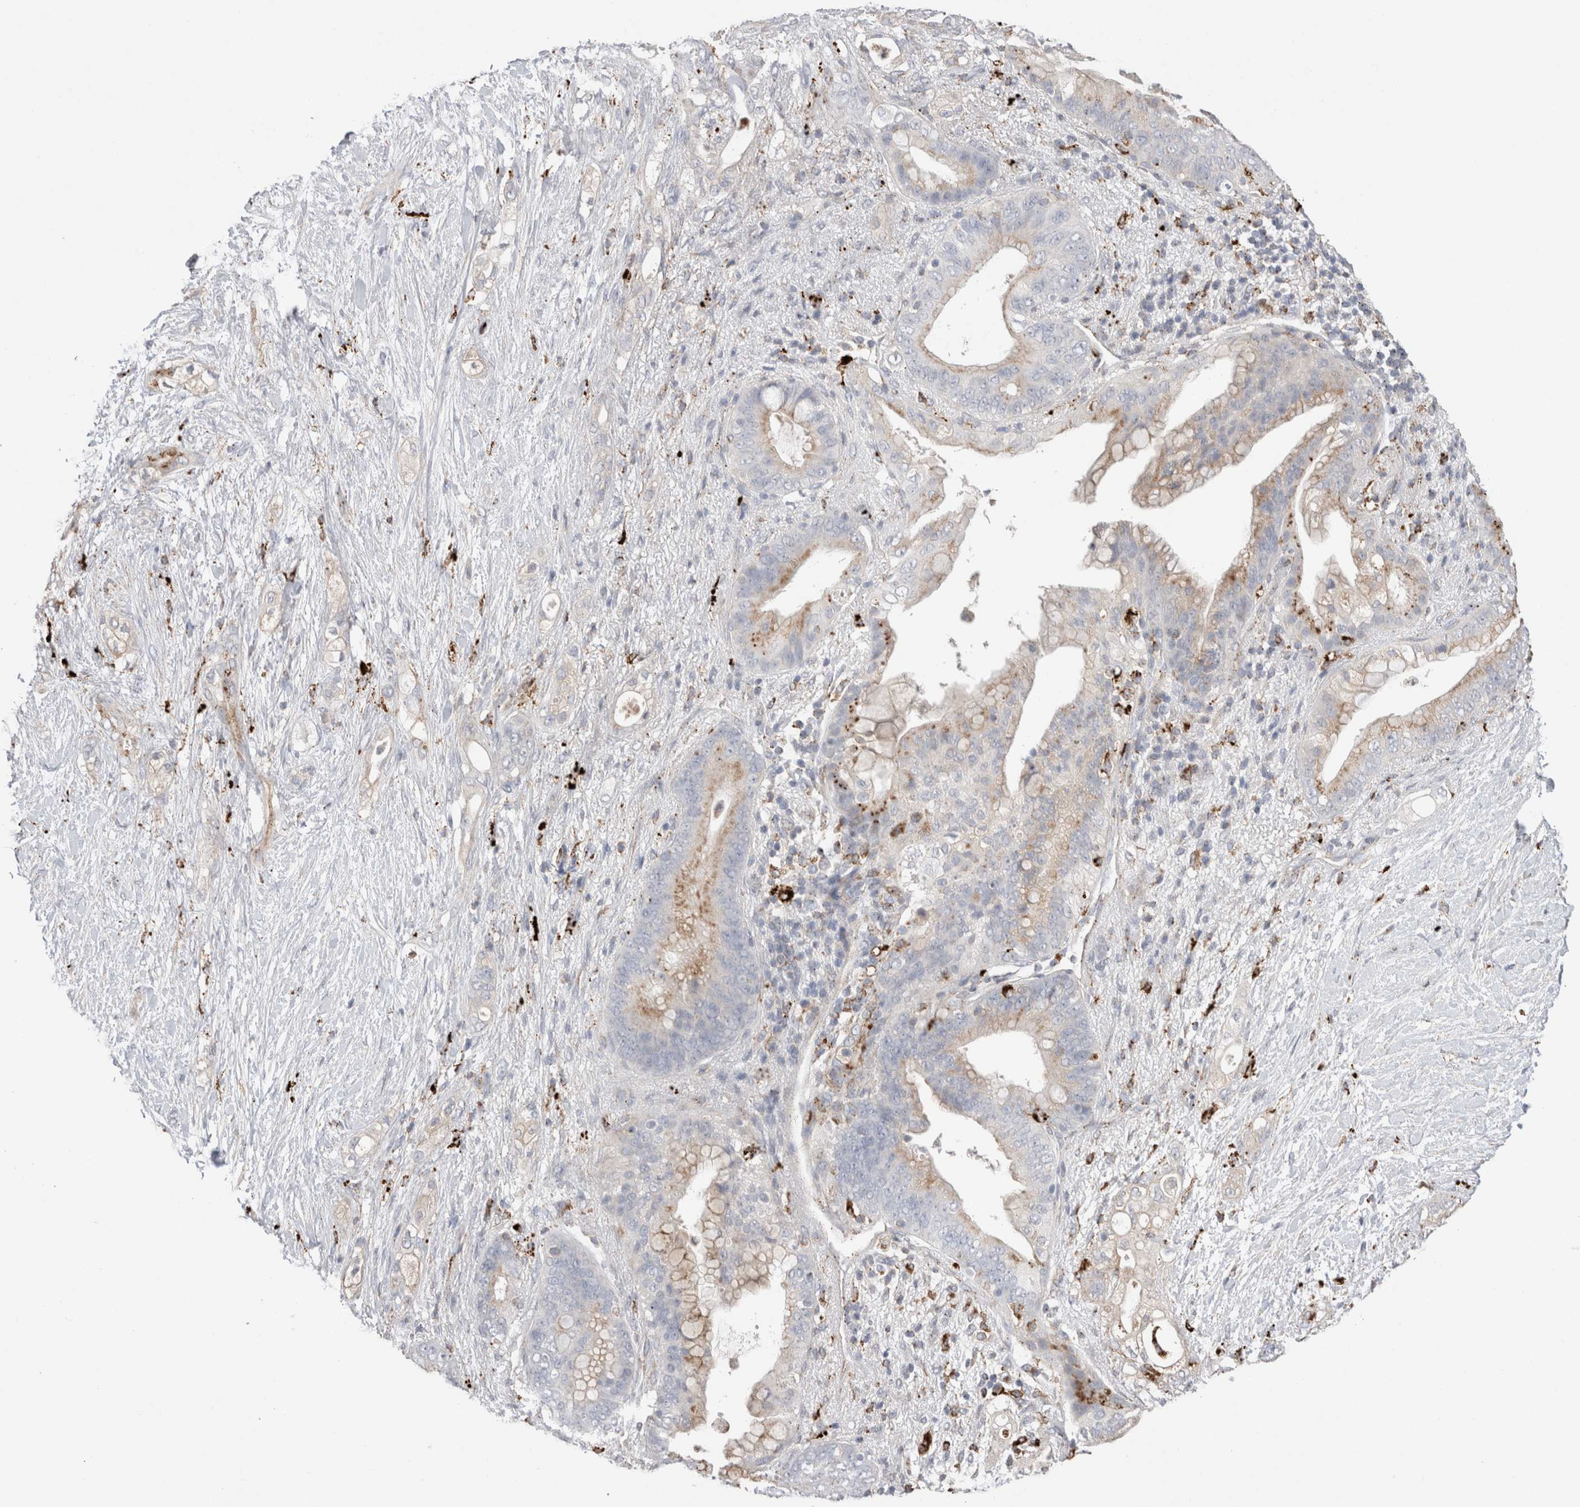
{"staining": {"intensity": "weak", "quantity": "25%-75%", "location": "cytoplasmic/membranous"}, "tissue": "pancreatic cancer", "cell_type": "Tumor cells", "image_type": "cancer", "snomed": [{"axis": "morphology", "description": "Adenocarcinoma, NOS"}, {"axis": "topography", "description": "Pancreas"}], "caption": "Tumor cells demonstrate low levels of weak cytoplasmic/membranous positivity in approximately 25%-75% of cells in pancreatic cancer.", "gene": "CTSA", "patient": {"sex": "male", "age": 53}}